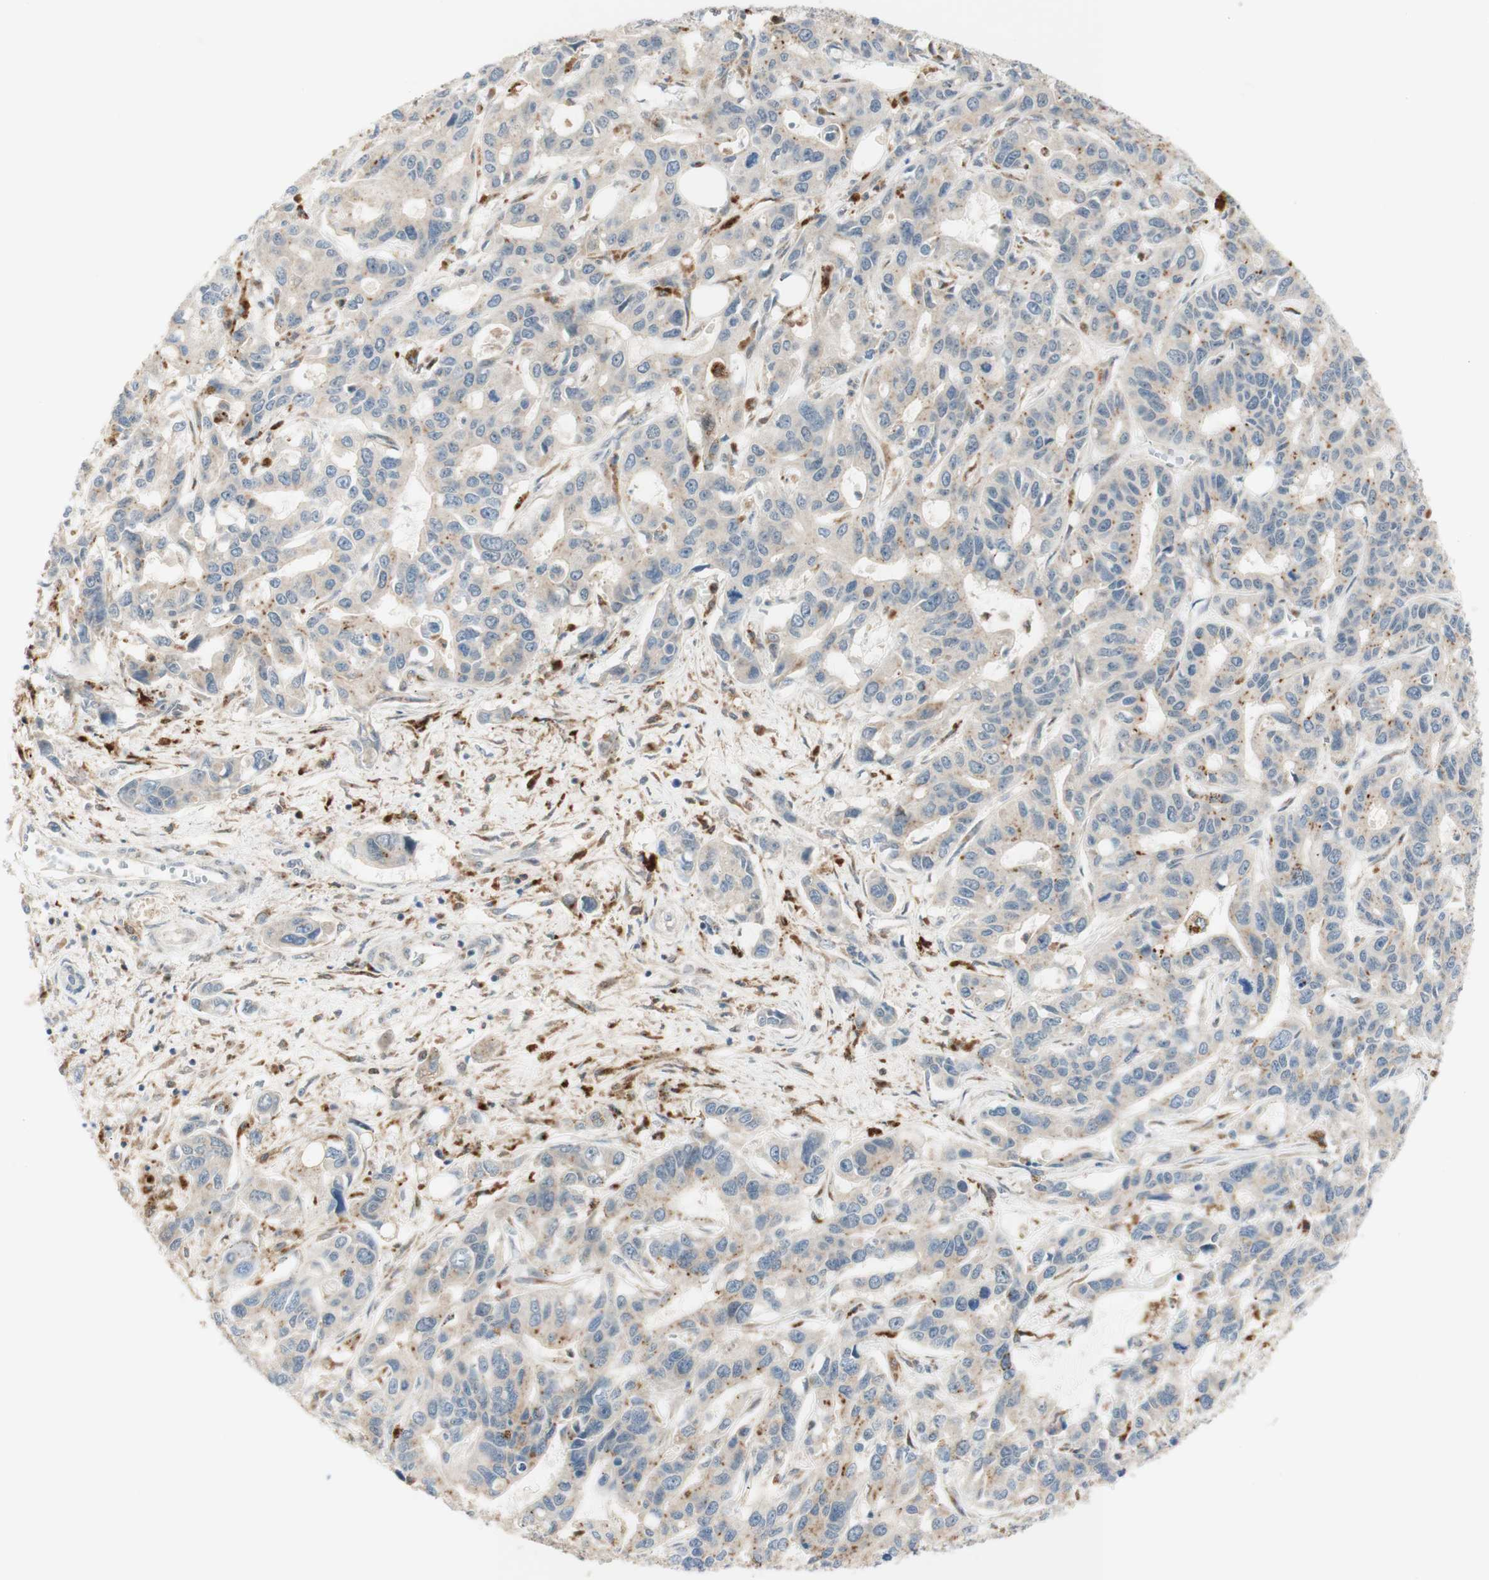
{"staining": {"intensity": "moderate", "quantity": "<25%", "location": "cytoplasmic/membranous"}, "tissue": "liver cancer", "cell_type": "Tumor cells", "image_type": "cancer", "snomed": [{"axis": "morphology", "description": "Cholangiocarcinoma"}, {"axis": "topography", "description": "Liver"}], "caption": "Protein expression analysis of human liver cholangiocarcinoma reveals moderate cytoplasmic/membranous positivity in approximately <25% of tumor cells. The staining was performed using DAB (3,3'-diaminobenzidine) to visualize the protein expression in brown, while the nuclei were stained in blue with hematoxylin (Magnification: 20x).", "gene": "GAPT", "patient": {"sex": "female", "age": 65}}